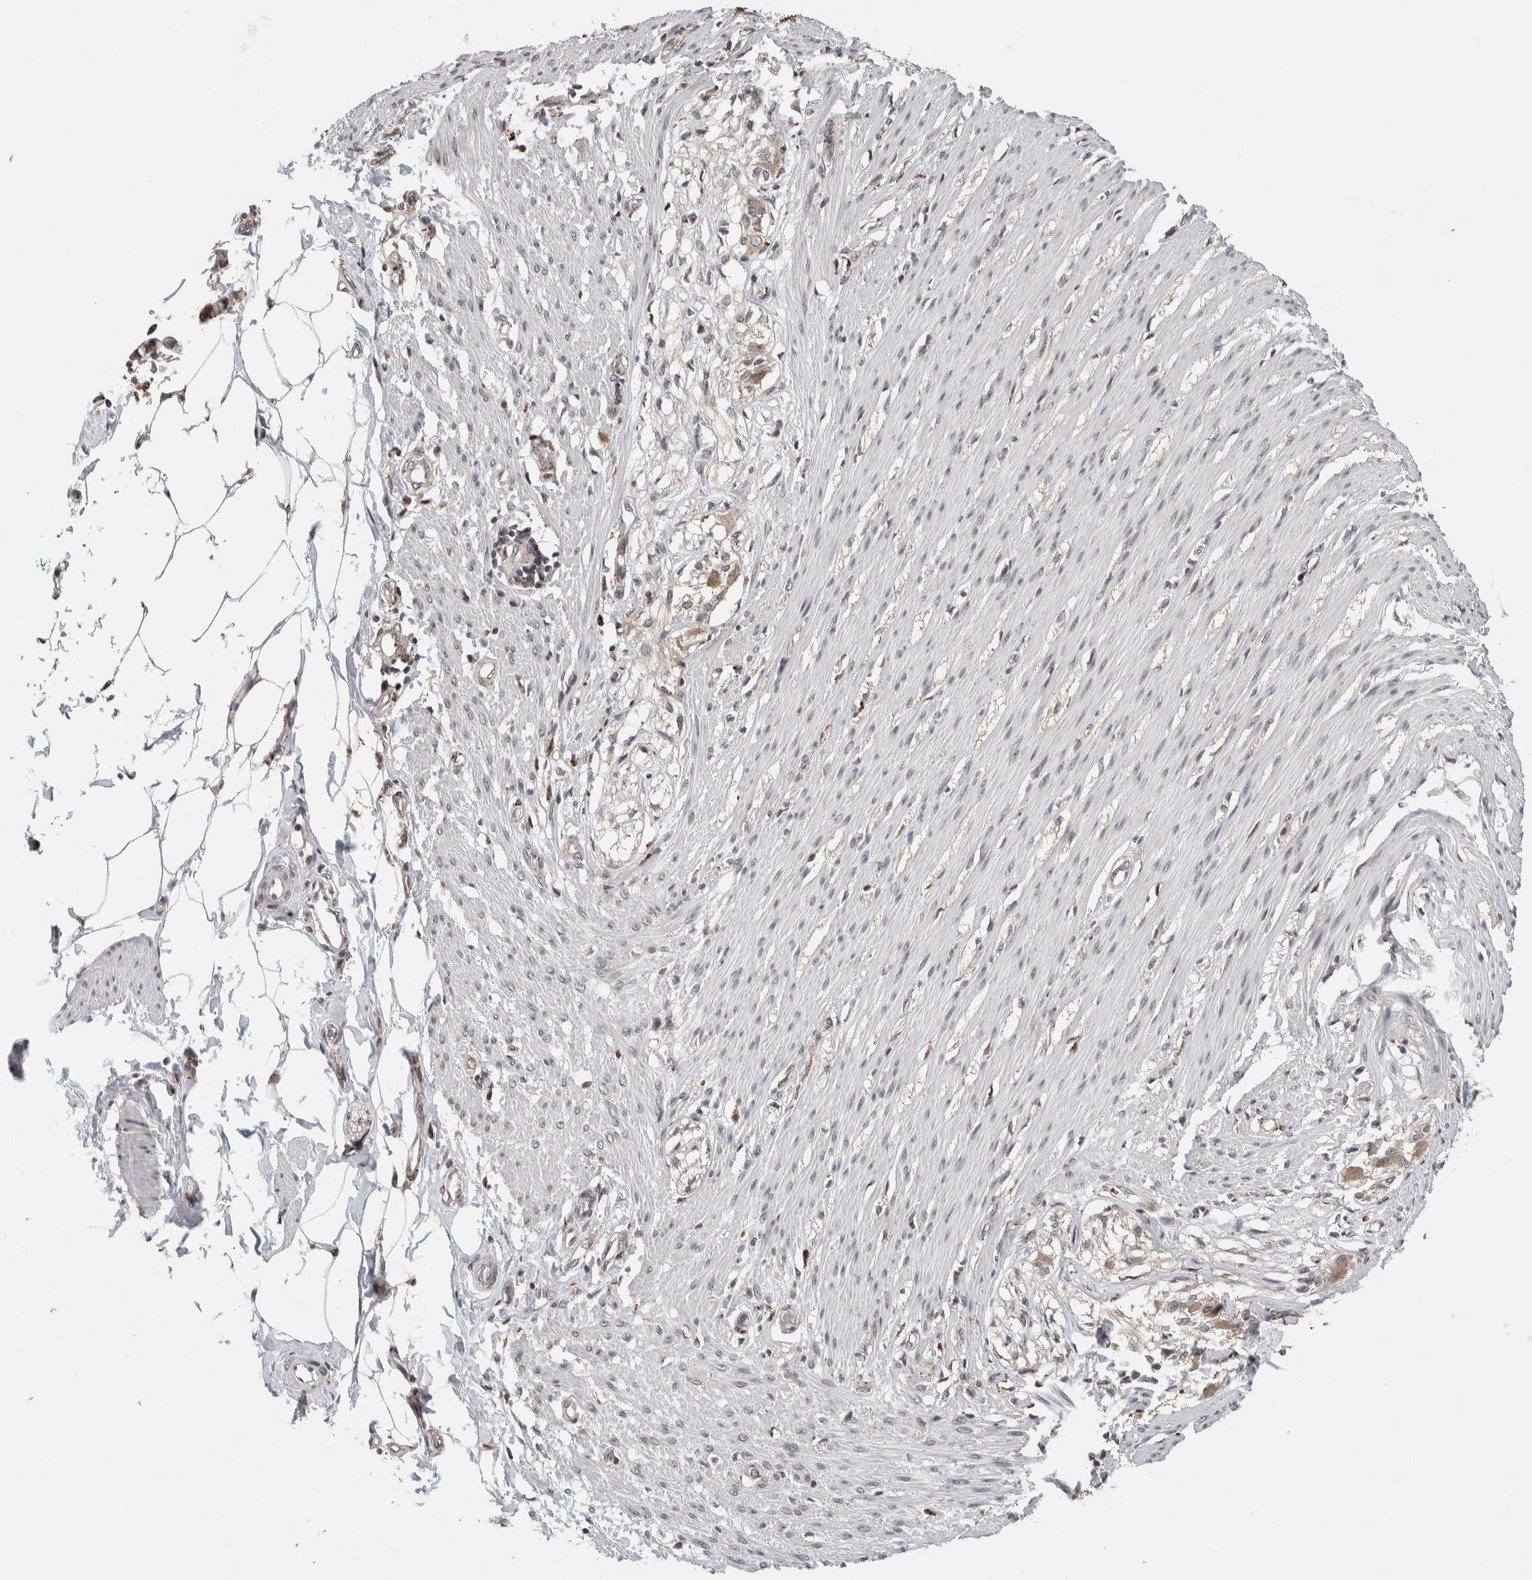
{"staining": {"intensity": "weak", "quantity": "25%-75%", "location": "nuclear"}, "tissue": "smooth muscle", "cell_type": "Smooth muscle cells", "image_type": "normal", "snomed": [{"axis": "morphology", "description": "Normal tissue, NOS"}, {"axis": "morphology", "description": "Adenocarcinoma, NOS"}, {"axis": "topography", "description": "Smooth muscle"}, {"axis": "topography", "description": "Colon"}], "caption": "Immunohistochemical staining of benign human smooth muscle shows low levels of weak nuclear staining in approximately 25%-75% of smooth muscle cells. (IHC, brightfield microscopy, high magnification).", "gene": "KCNK1", "patient": {"sex": "male", "age": 14}}